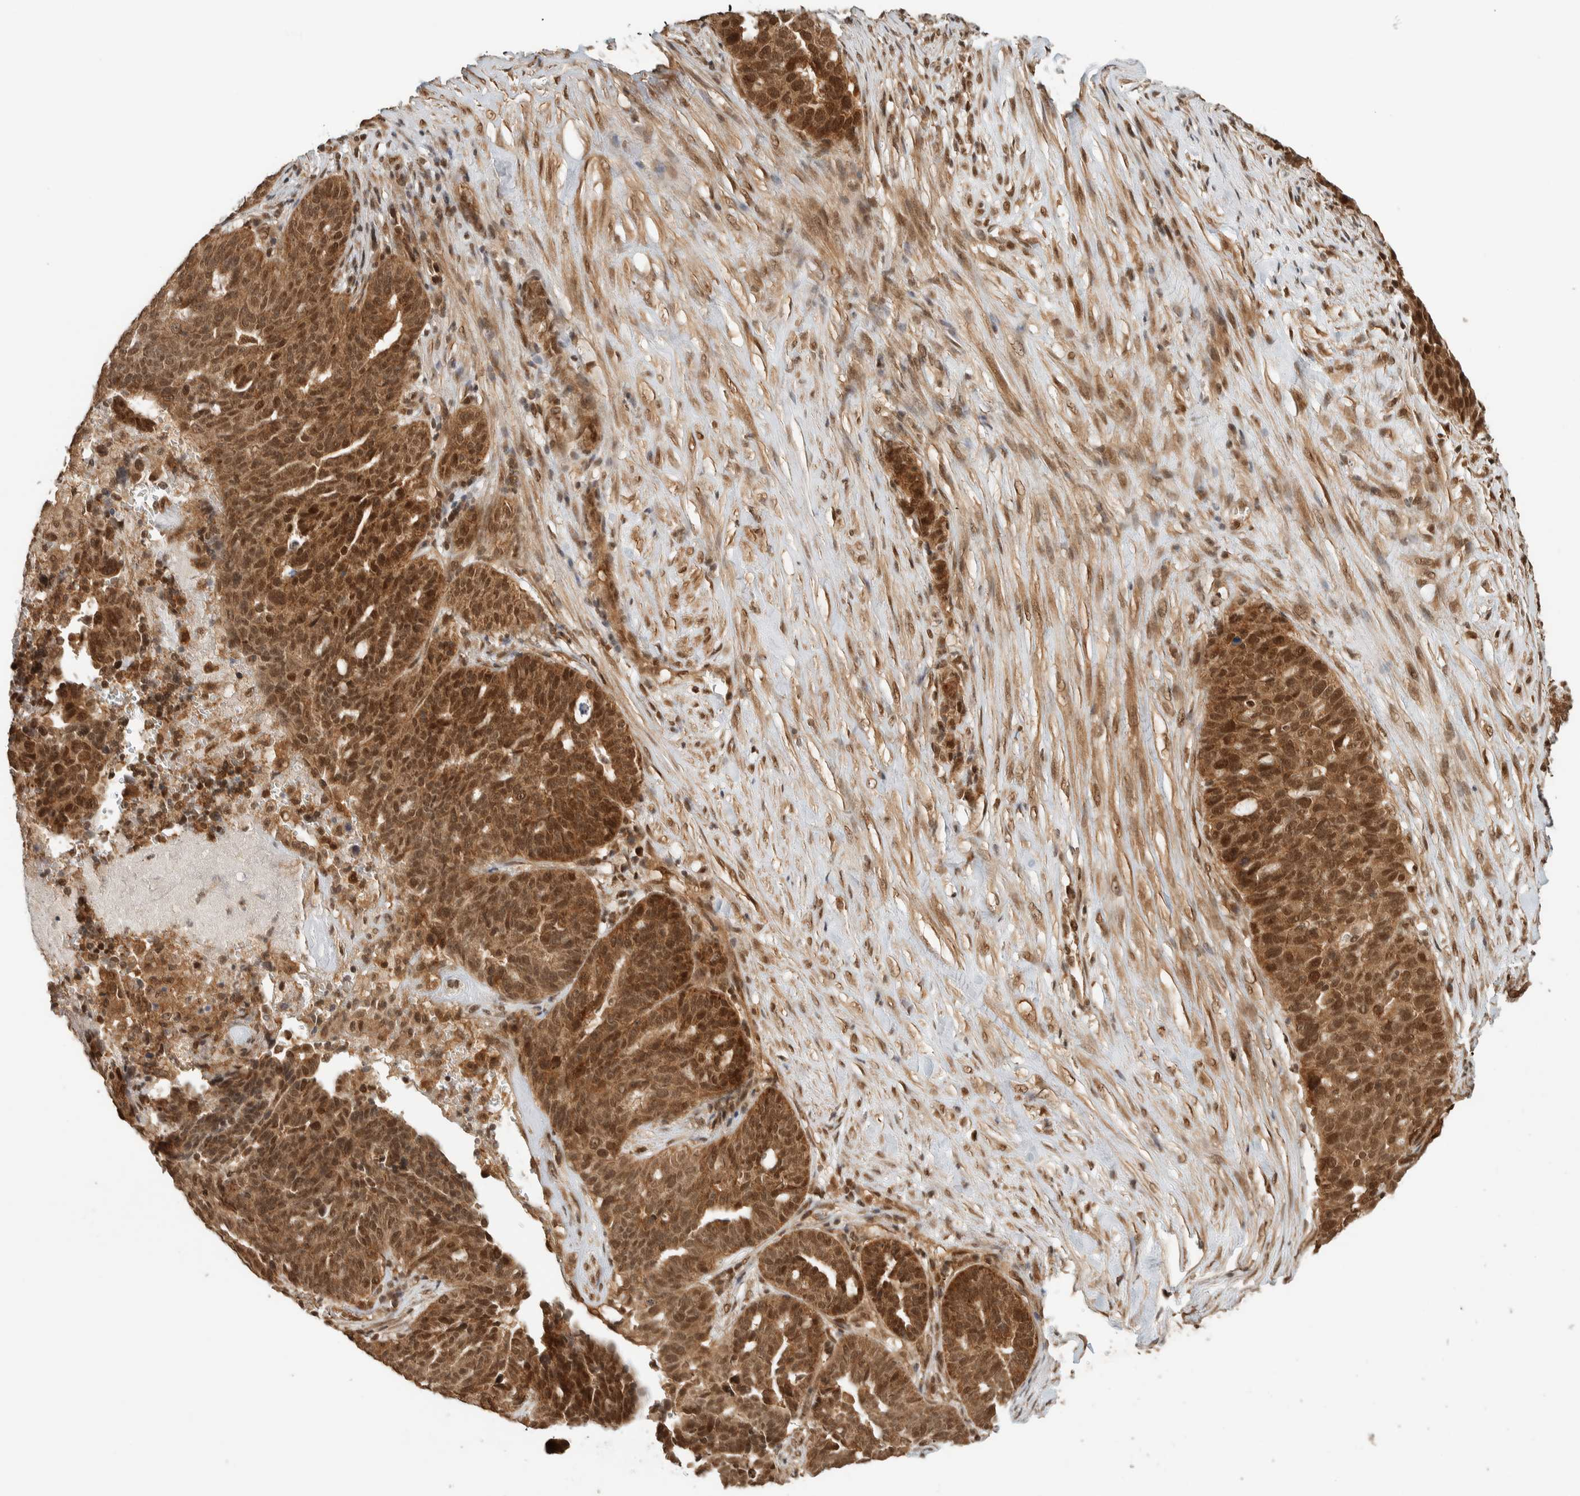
{"staining": {"intensity": "strong", "quantity": ">75%", "location": "cytoplasmic/membranous,nuclear"}, "tissue": "ovarian cancer", "cell_type": "Tumor cells", "image_type": "cancer", "snomed": [{"axis": "morphology", "description": "Cystadenocarcinoma, serous, NOS"}, {"axis": "topography", "description": "Ovary"}], "caption": "Serous cystadenocarcinoma (ovarian) stained with DAB (3,3'-diaminobenzidine) immunohistochemistry reveals high levels of strong cytoplasmic/membranous and nuclear staining in about >75% of tumor cells.", "gene": "ZBTB2", "patient": {"sex": "female", "age": 59}}